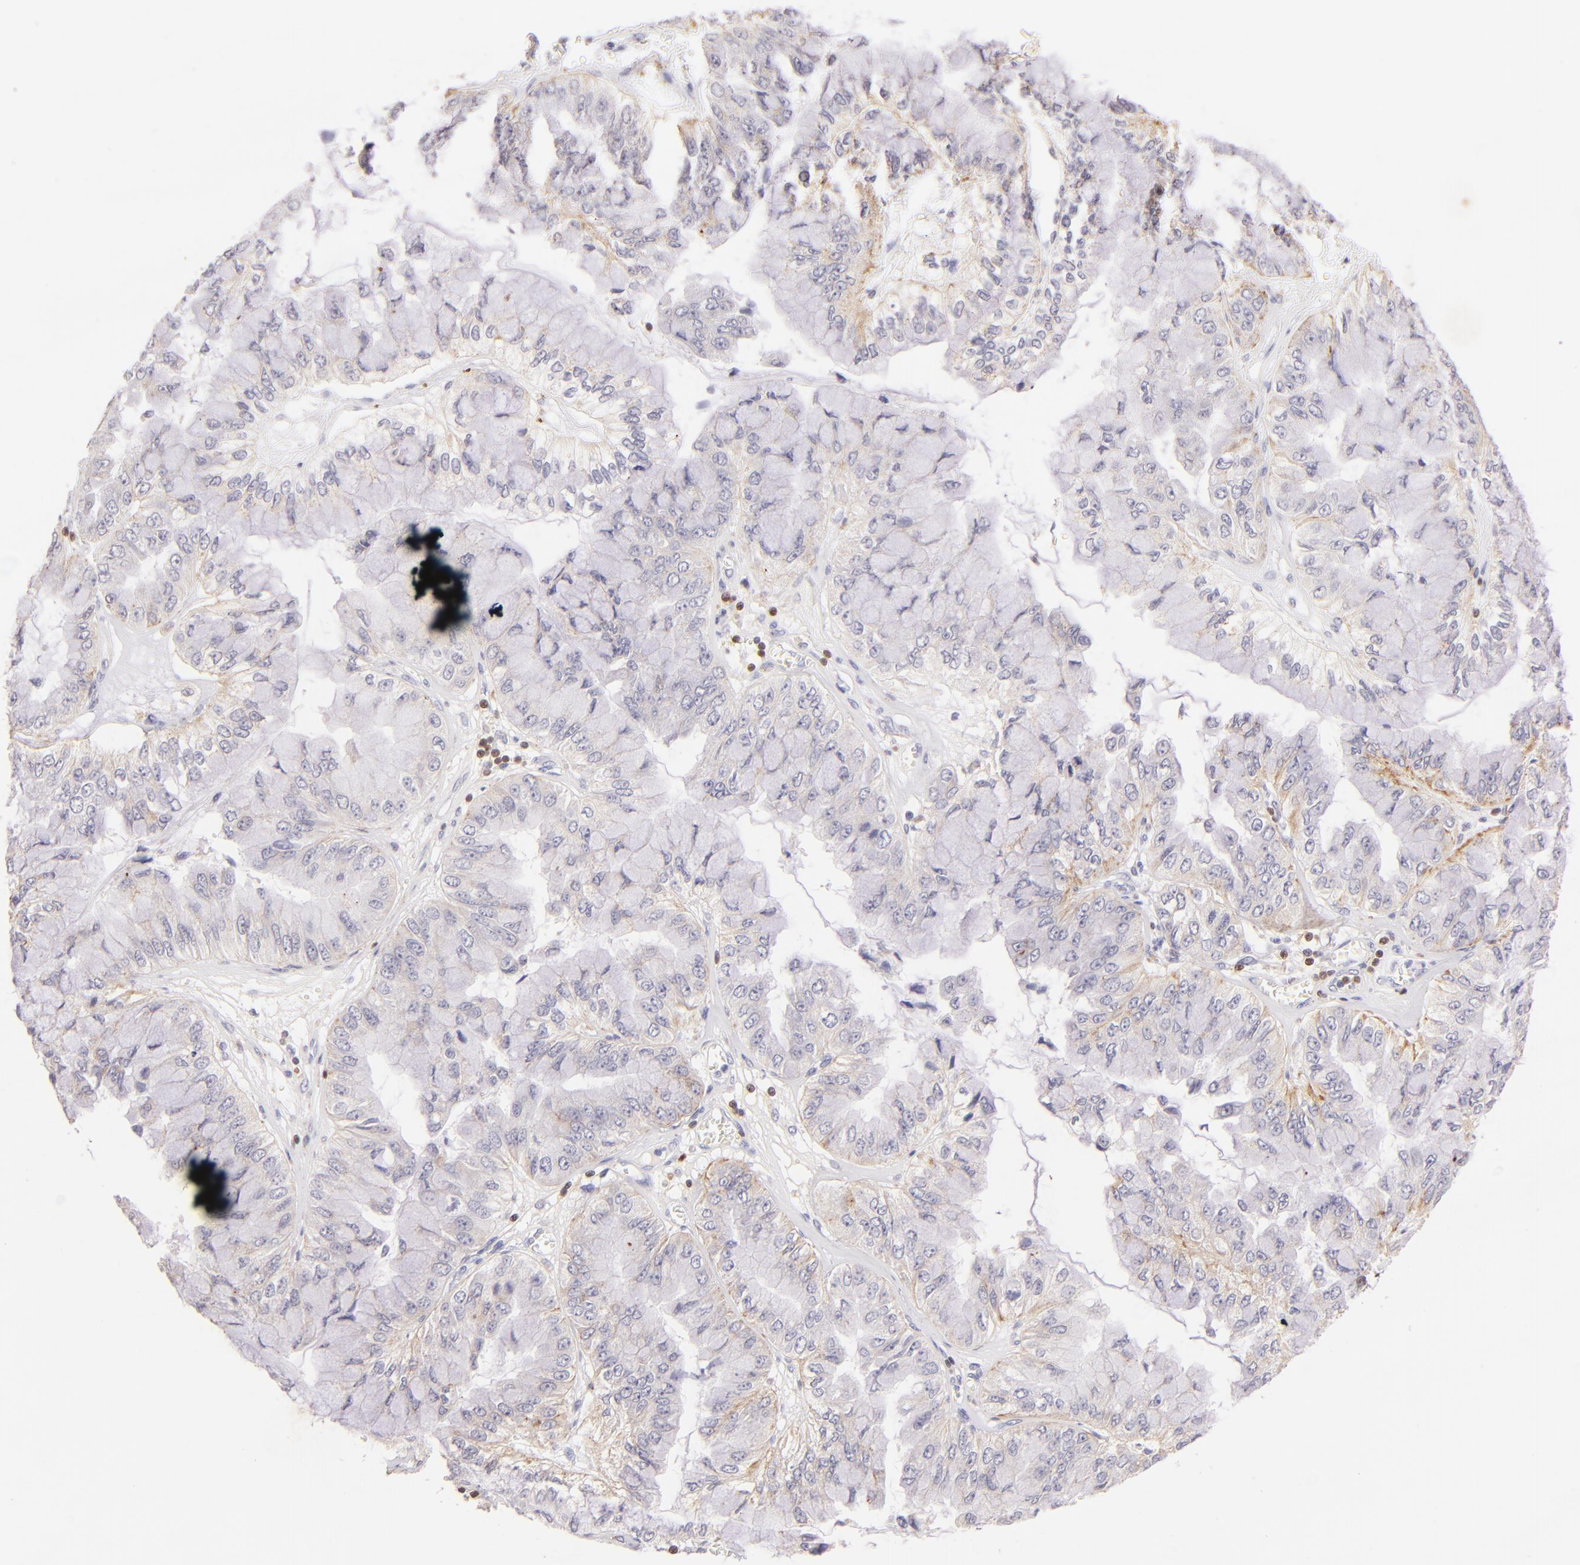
{"staining": {"intensity": "weak", "quantity": "25%-75%", "location": "cytoplasmic/membranous"}, "tissue": "liver cancer", "cell_type": "Tumor cells", "image_type": "cancer", "snomed": [{"axis": "morphology", "description": "Cholangiocarcinoma"}, {"axis": "topography", "description": "Liver"}], "caption": "Weak cytoplasmic/membranous protein positivity is seen in about 25%-75% of tumor cells in liver cancer (cholangiocarcinoma).", "gene": "ZAP70", "patient": {"sex": "female", "age": 79}}